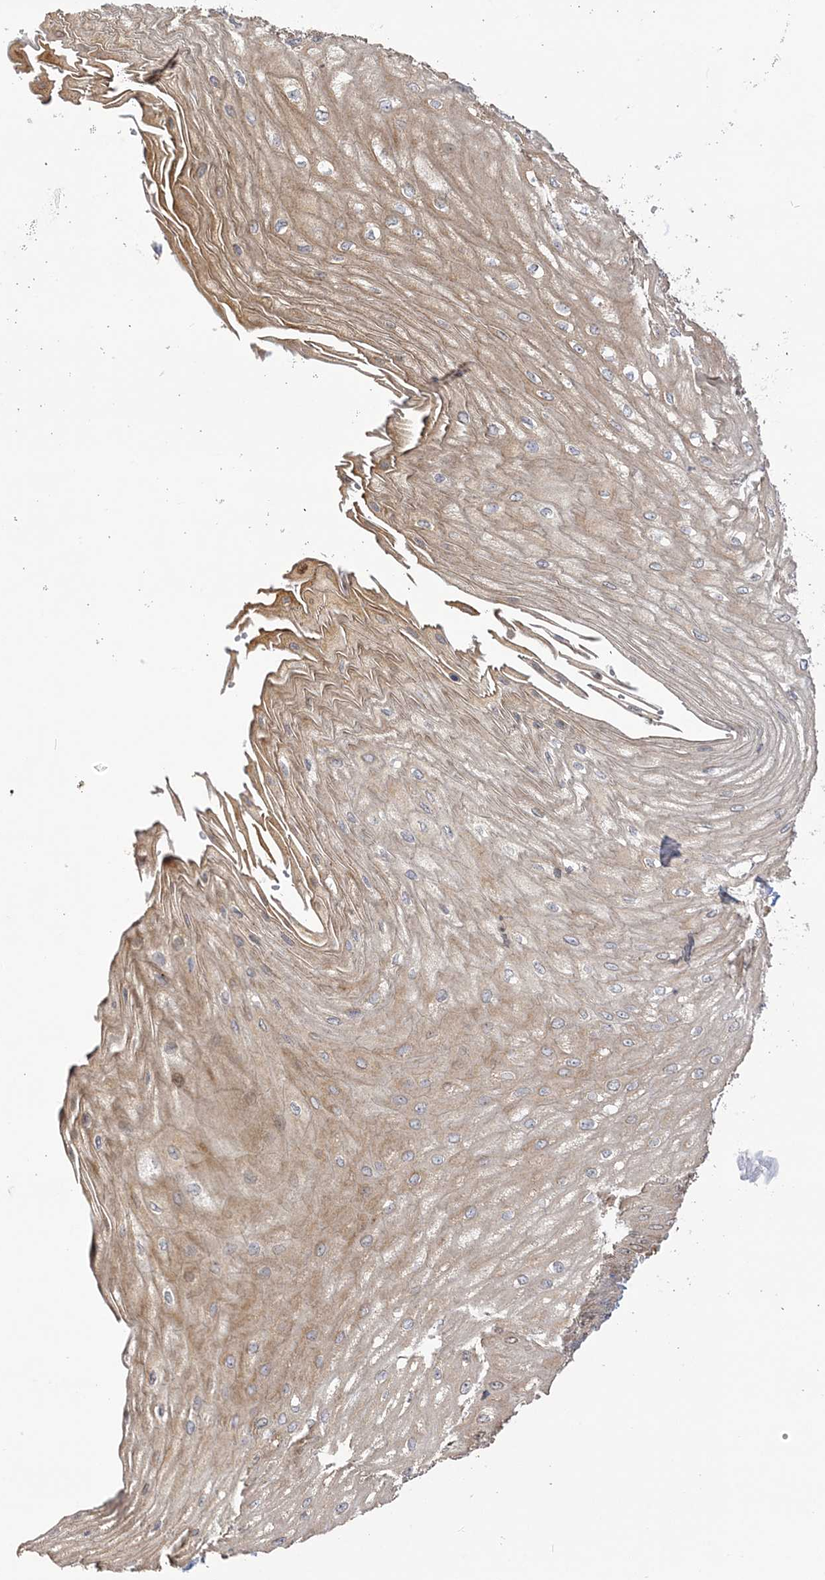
{"staining": {"intensity": "moderate", "quantity": ">75%", "location": "nuclear"}, "tissue": "esophagus", "cell_type": "Squamous epithelial cells", "image_type": "normal", "snomed": [{"axis": "morphology", "description": "Normal tissue, NOS"}, {"axis": "topography", "description": "Esophagus"}], "caption": "A micrograph of esophagus stained for a protein displays moderate nuclear brown staining in squamous epithelial cells.", "gene": "NAF1", "patient": {"sex": "male", "age": 60}}